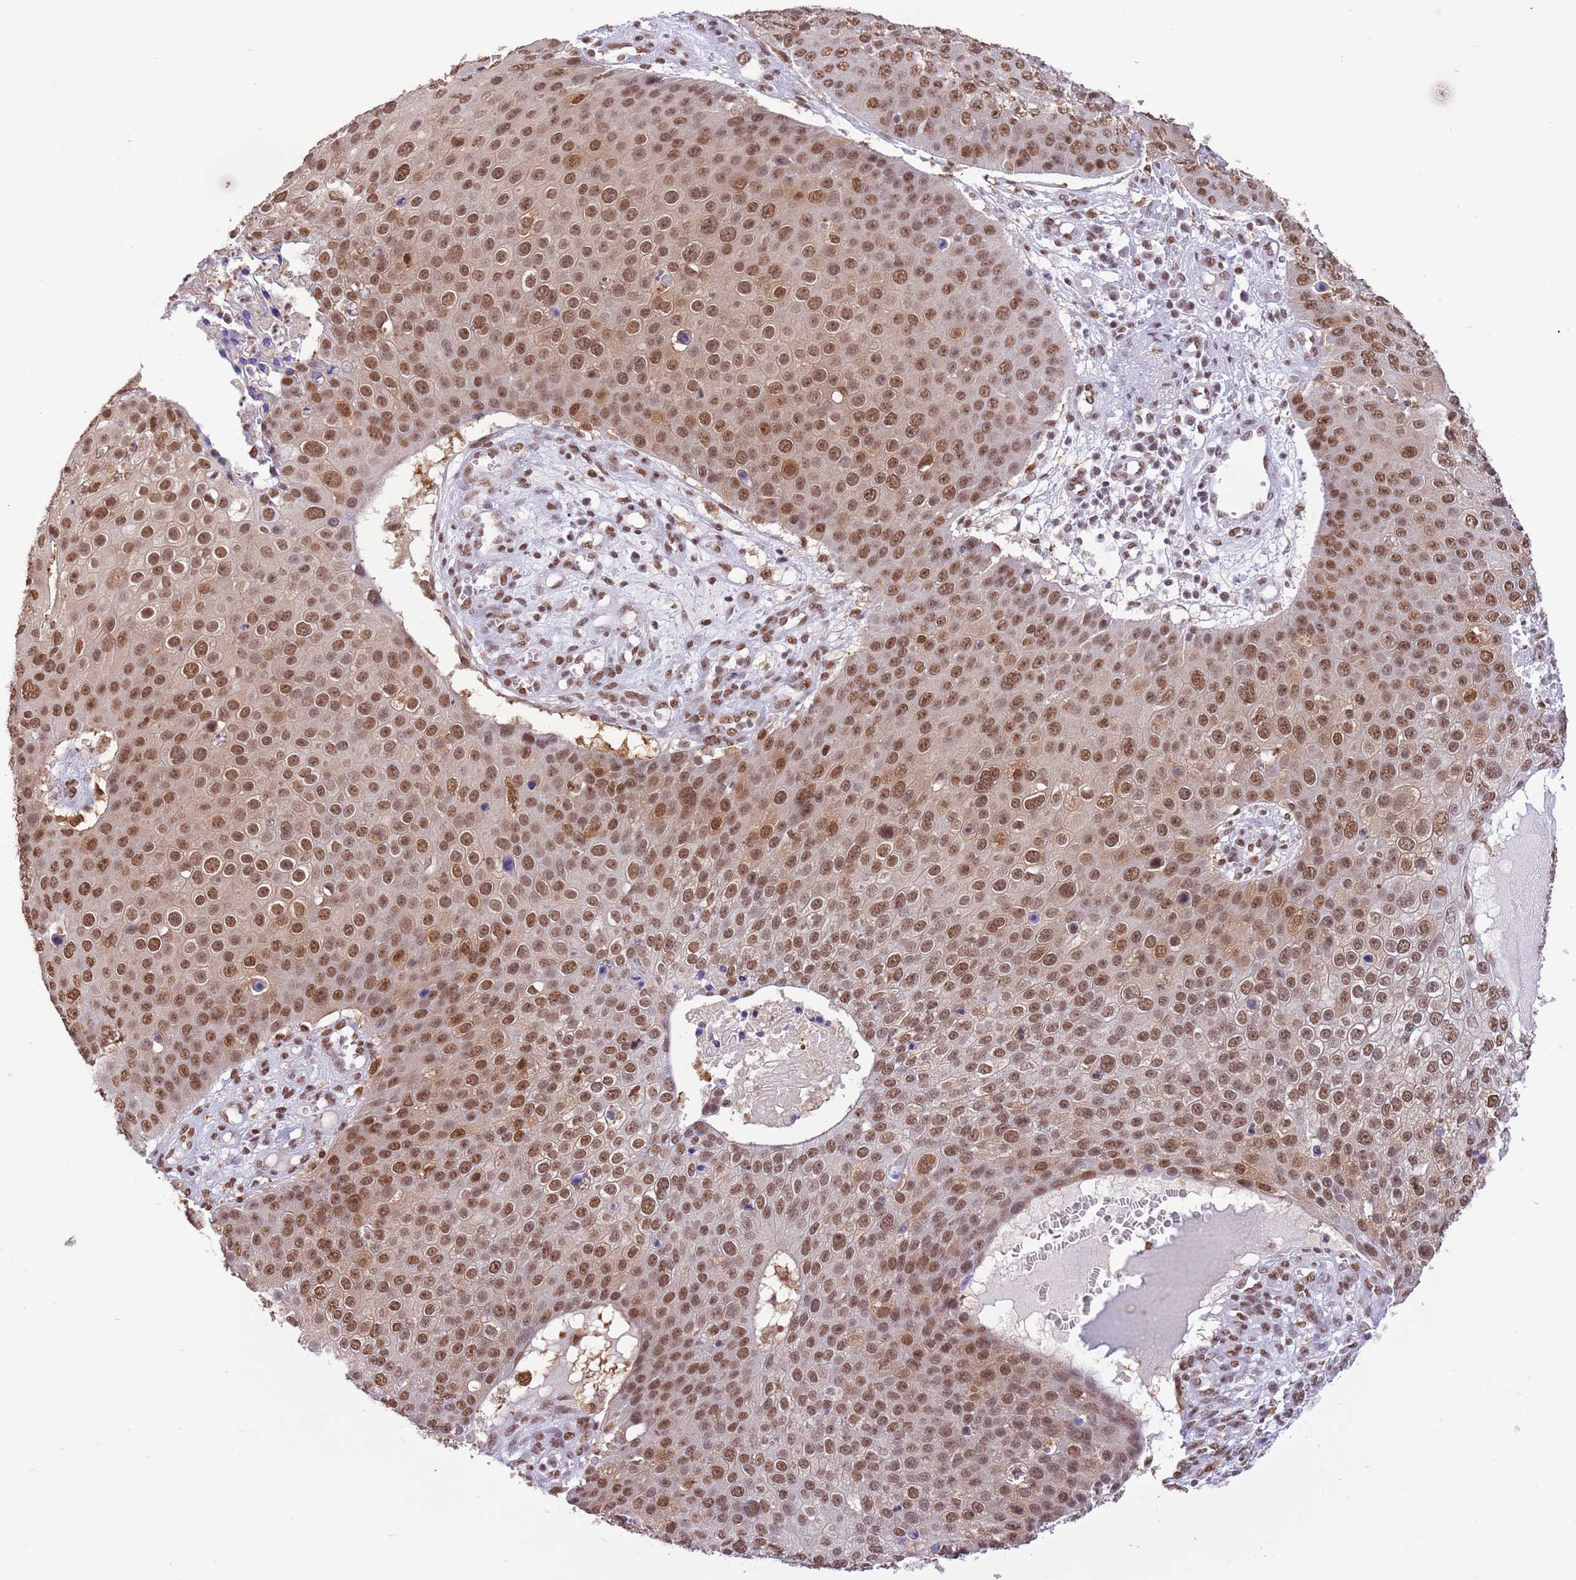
{"staining": {"intensity": "moderate", "quantity": ">75%", "location": "nuclear"}, "tissue": "skin cancer", "cell_type": "Tumor cells", "image_type": "cancer", "snomed": [{"axis": "morphology", "description": "Squamous cell carcinoma, NOS"}, {"axis": "topography", "description": "Skin"}], "caption": "Protein staining exhibits moderate nuclear positivity in about >75% of tumor cells in skin squamous cell carcinoma.", "gene": "TRIM32", "patient": {"sex": "male", "age": 71}}